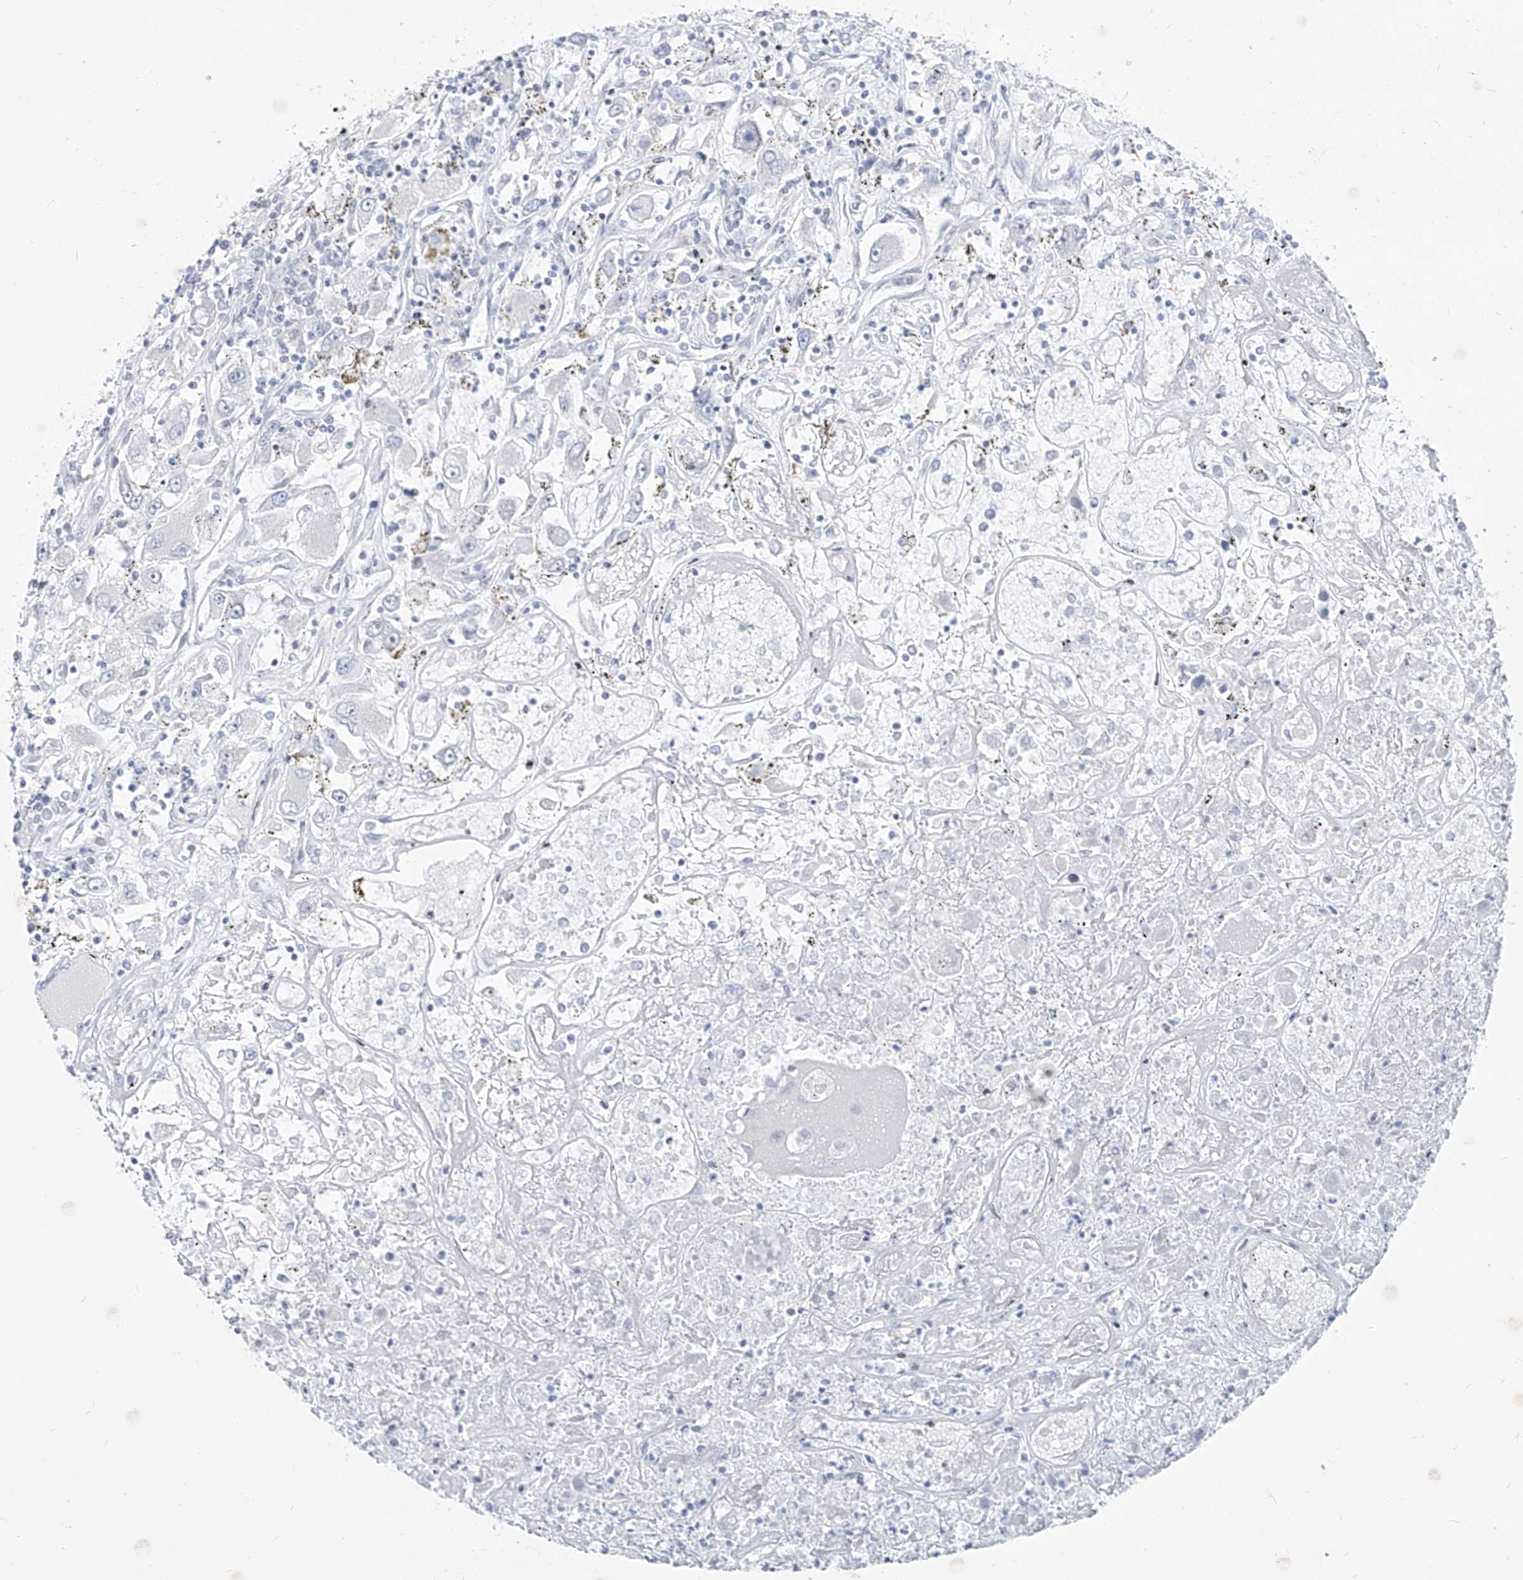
{"staining": {"intensity": "negative", "quantity": "none", "location": "none"}, "tissue": "renal cancer", "cell_type": "Tumor cells", "image_type": "cancer", "snomed": [{"axis": "morphology", "description": "Adenocarcinoma, NOS"}, {"axis": "topography", "description": "Kidney"}], "caption": "Tumor cells show no significant positivity in renal adenocarcinoma. (DAB (3,3'-diaminobenzidine) immunohistochemistry (IHC), high magnification).", "gene": "FRS3", "patient": {"sex": "female", "age": 52}}